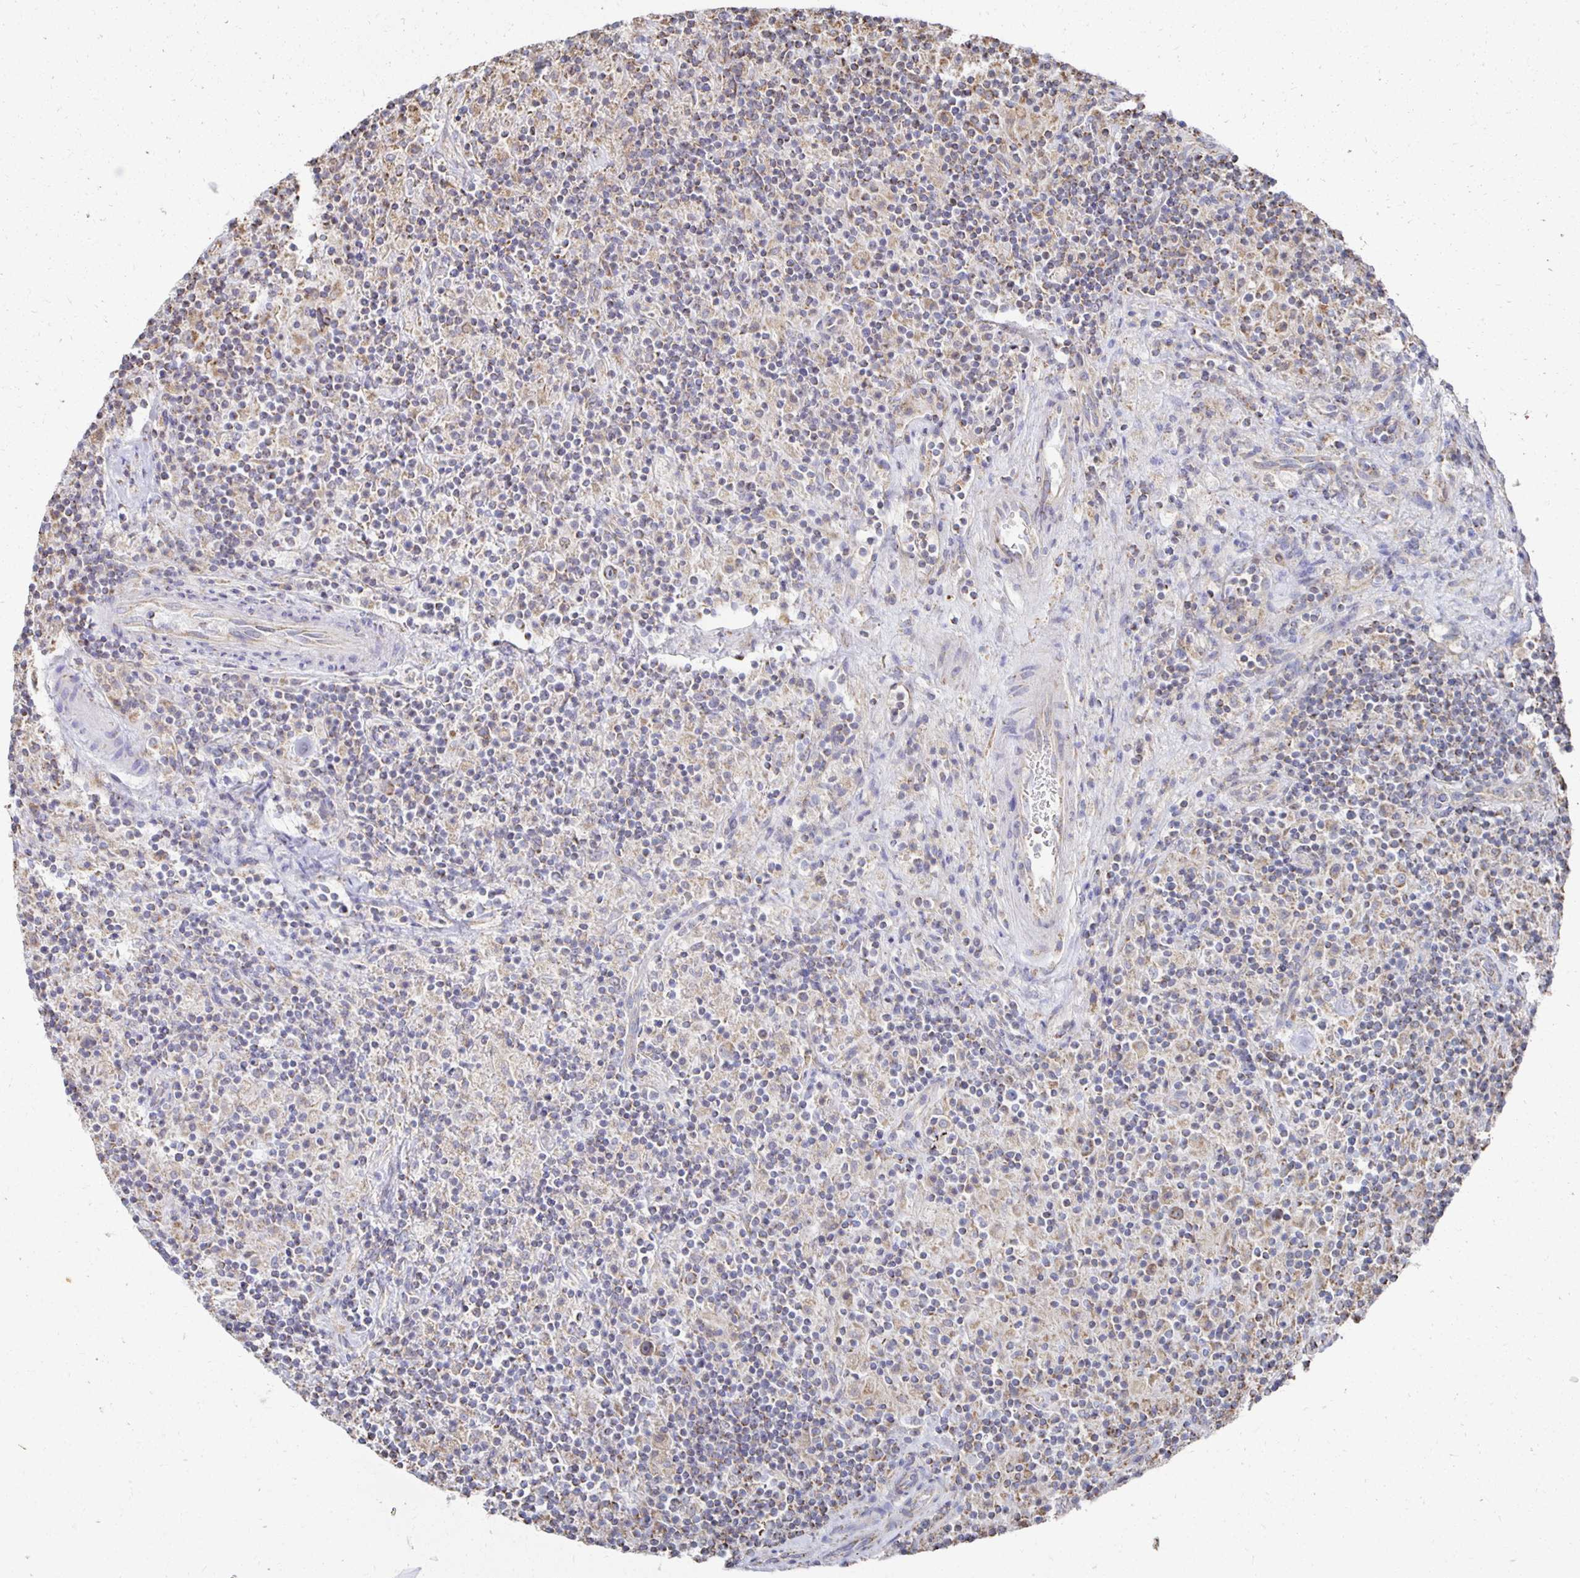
{"staining": {"intensity": "weak", "quantity": "25%-75%", "location": "cytoplasmic/membranous"}, "tissue": "lymphoma", "cell_type": "Tumor cells", "image_type": "cancer", "snomed": [{"axis": "morphology", "description": "Hodgkin's disease, NOS"}, {"axis": "topography", "description": "Lymph node"}], "caption": "Immunohistochemical staining of human lymphoma exhibits low levels of weak cytoplasmic/membranous protein positivity in about 25%-75% of tumor cells. The staining was performed using DAB, with brown indicating positive protein expression. Nuclei are stained blue with hematoxylin.", "gene": "NKX2-8", "patient": {"sex": "male", "age": 70}}